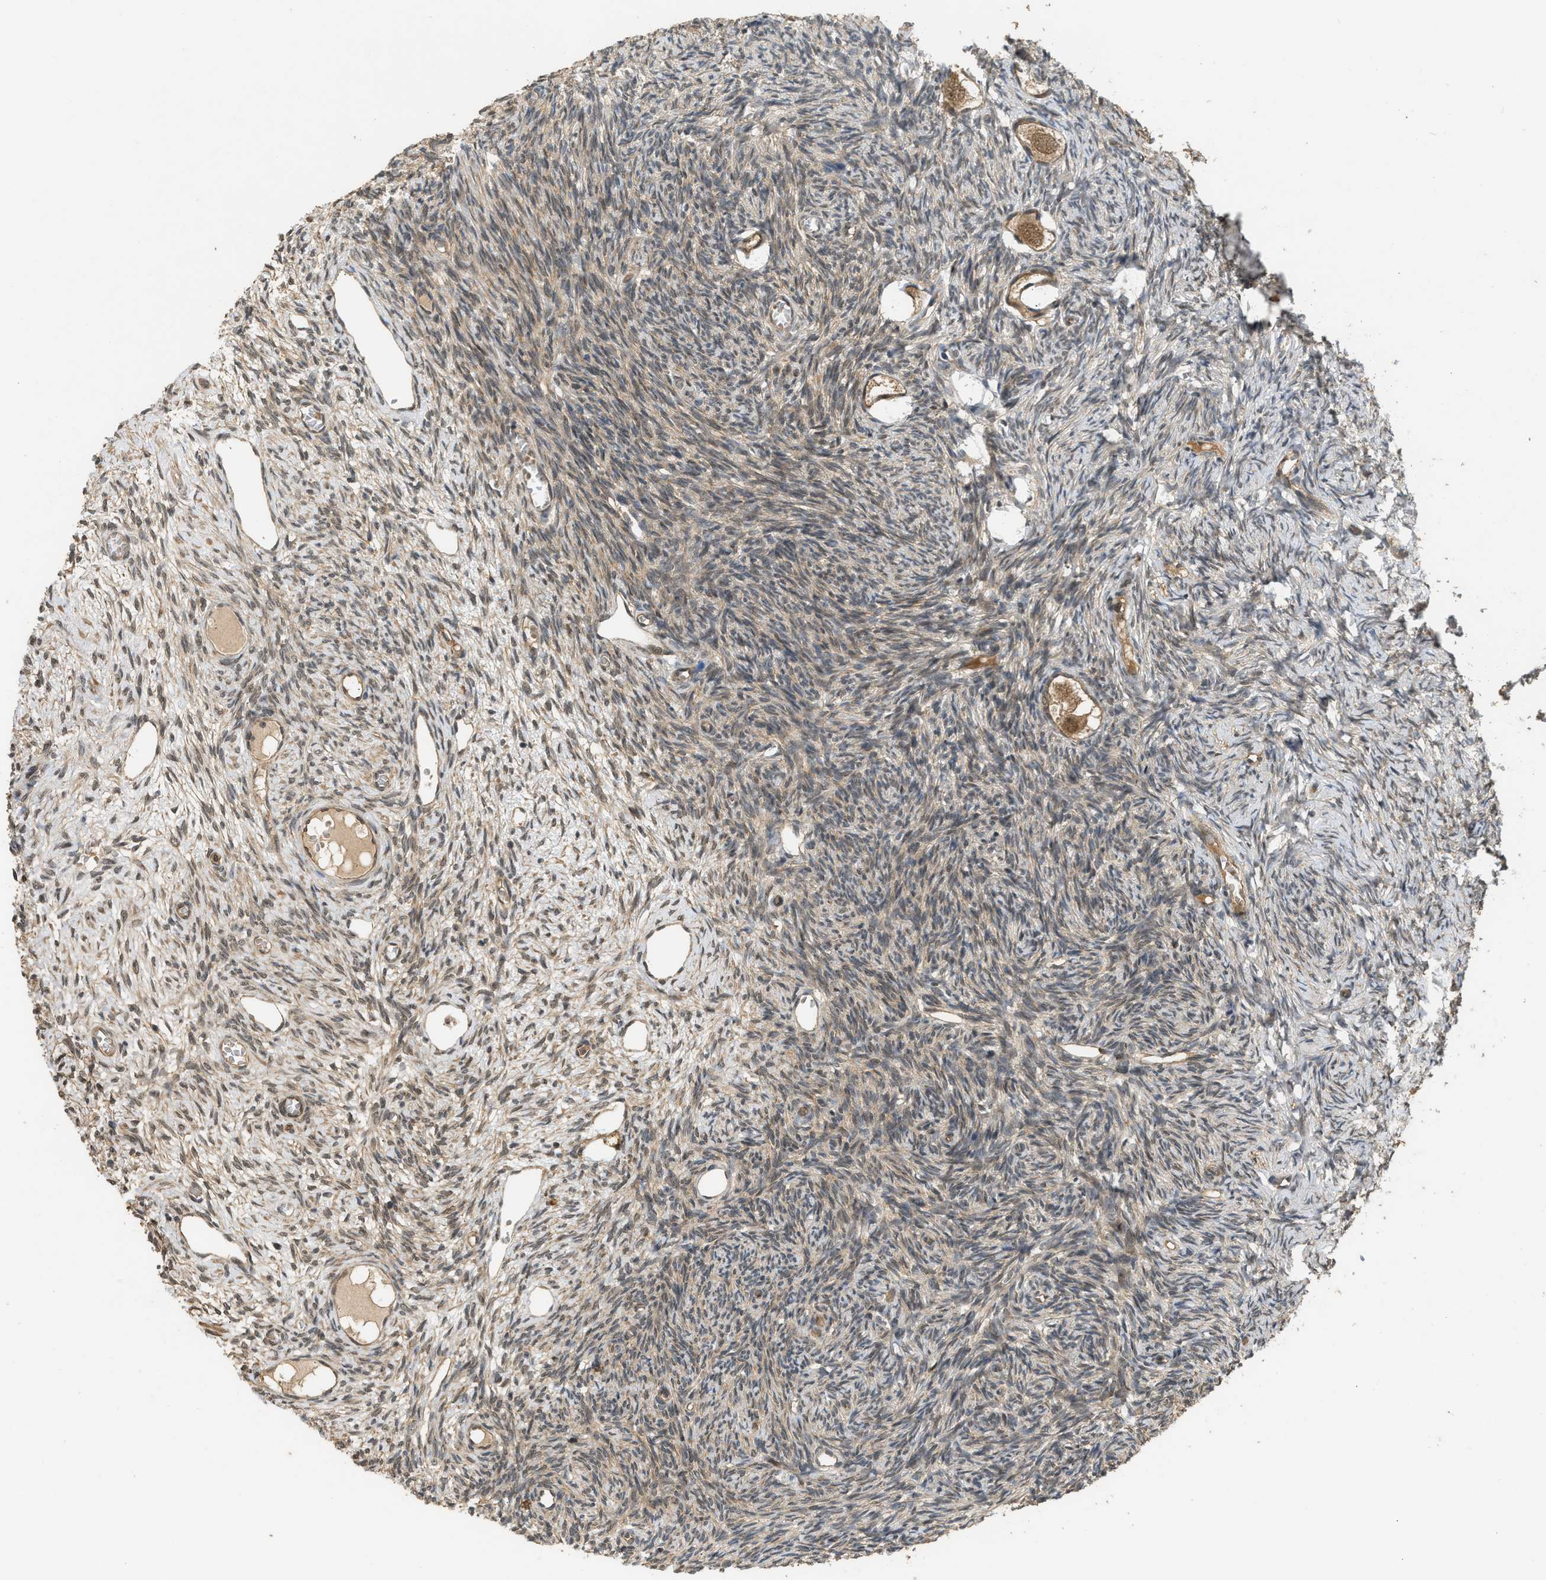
{"staining": {"intensity": "moderate", "quantity": ">75%", "location": "cytoplasmic/membranous,nuclear"}, "tissue": "ovary", "cell_type": "Follicle cells", "image_type": "normal", "snomed": [{"axis": "morphology", "description": "Normal tissue, NOS"}, {"axis": "topography", "description": "Ovary"}], "caption": "DAB (3,3'-diaminobenzidine) immunohistochemical staining of unremarkable human ovary reveals moderate cytoplasmic/membranous,nuclear protein staining in approximately >75% of follicle cells. (brown staining indicates protein expression, while blue staining denotes nuclei).", "gene": "GET1", "patient": {"sex": "female", "age": 27}}